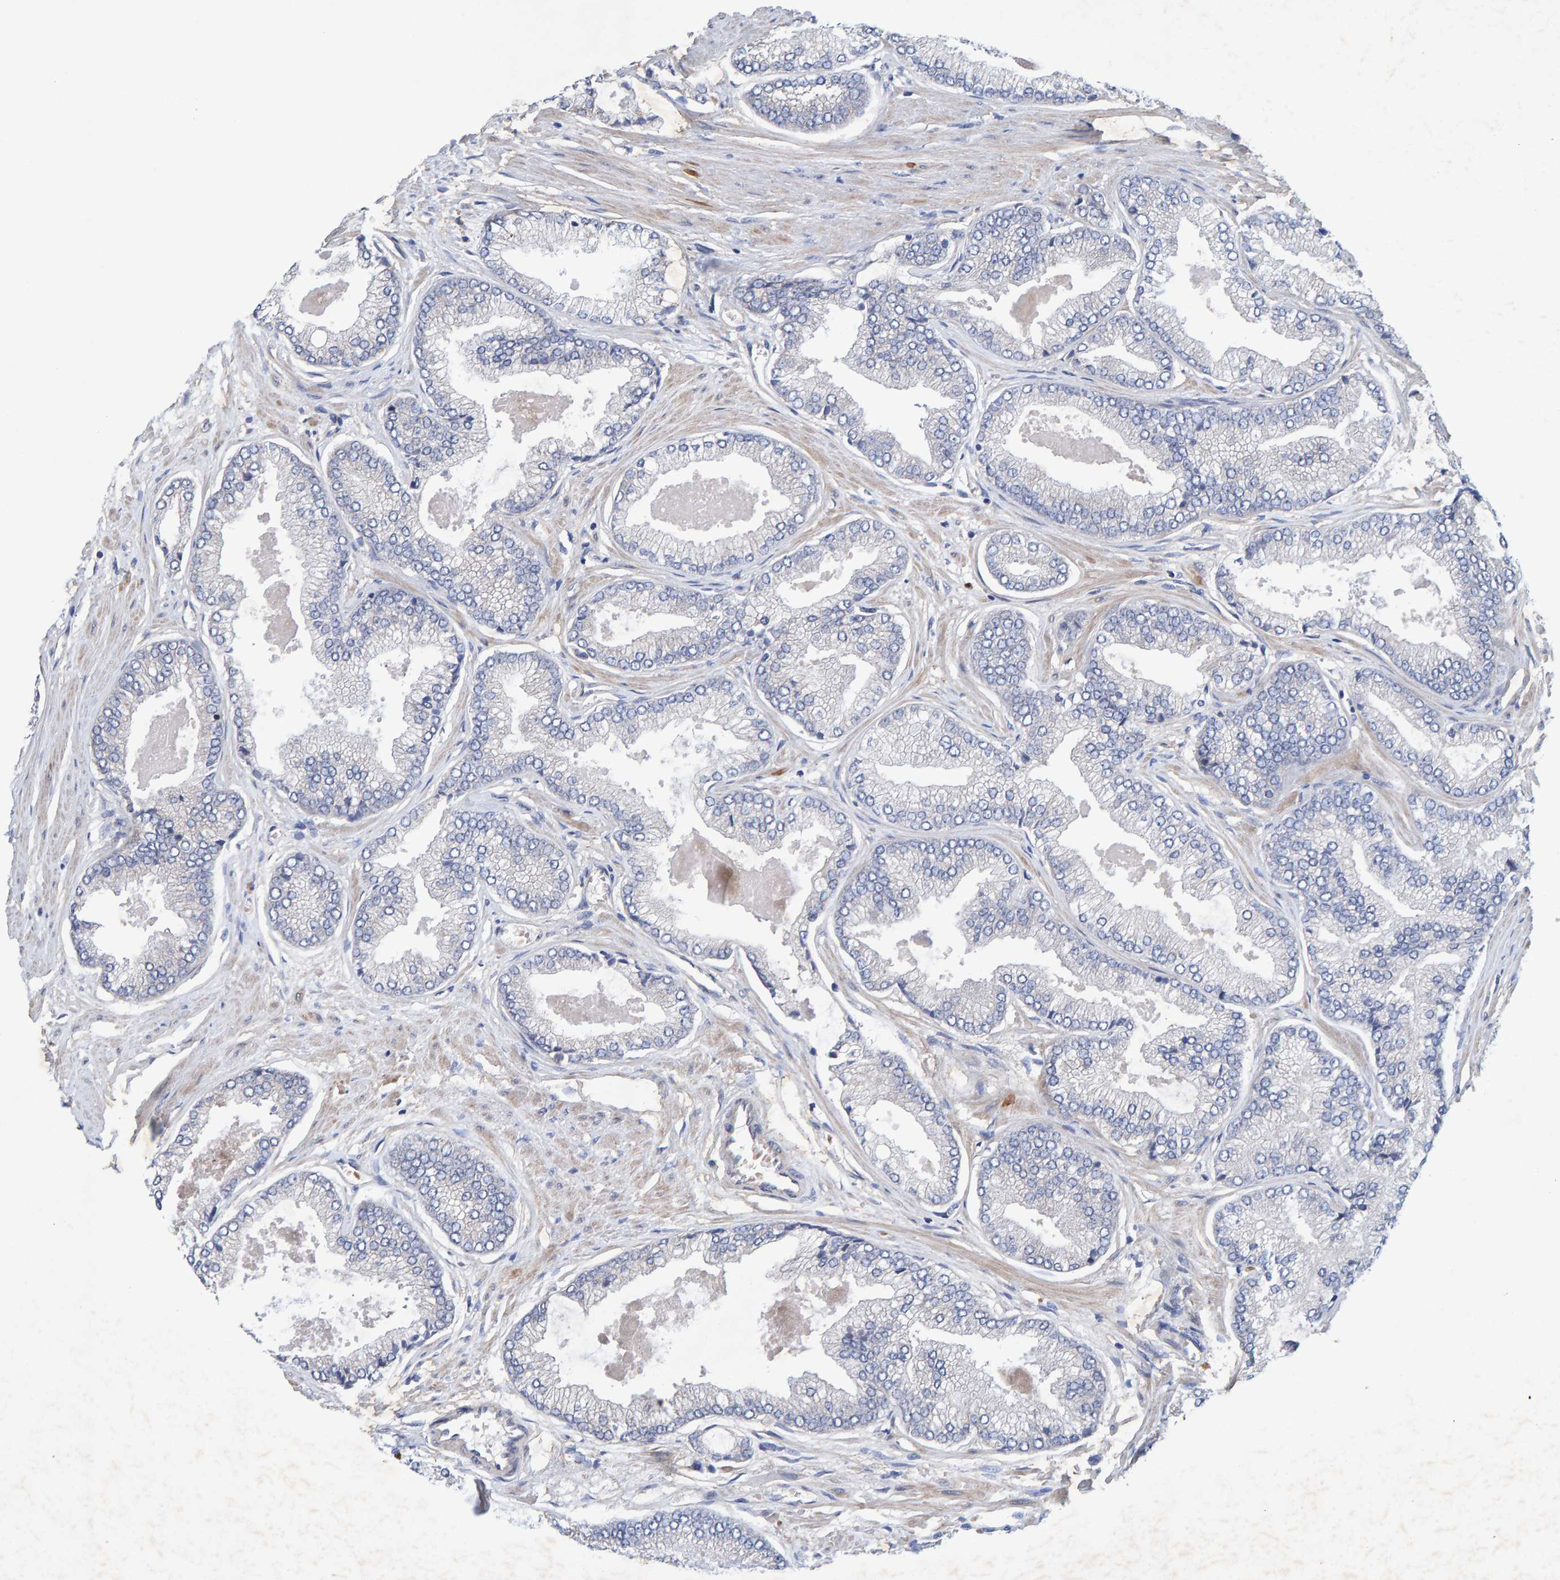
{"staining": {"intensity": "negative", "quantity": "none", "location": "none"}, "tissue": "prostate cancer", "cell_type": "Tumor cells", "image_type": "cancer", "snomed": [{"axis": "morphology", "description": "Adenocarcinoma, High grade"}, {"axis": "topography", "description": "Prostate"}], "caption": "The IHC histopathology image has no significant positivity in tumor cells of prostate cancer (high-grade adenocarcinoma) tissue. The staining is performed using DAB (3,3'-diaminobenzidine) brown chromogen with nuclei counter-stained in using hematoxylin.", "gene": "LRSAM1", "patient": {"sex": "male", "age": 61}}